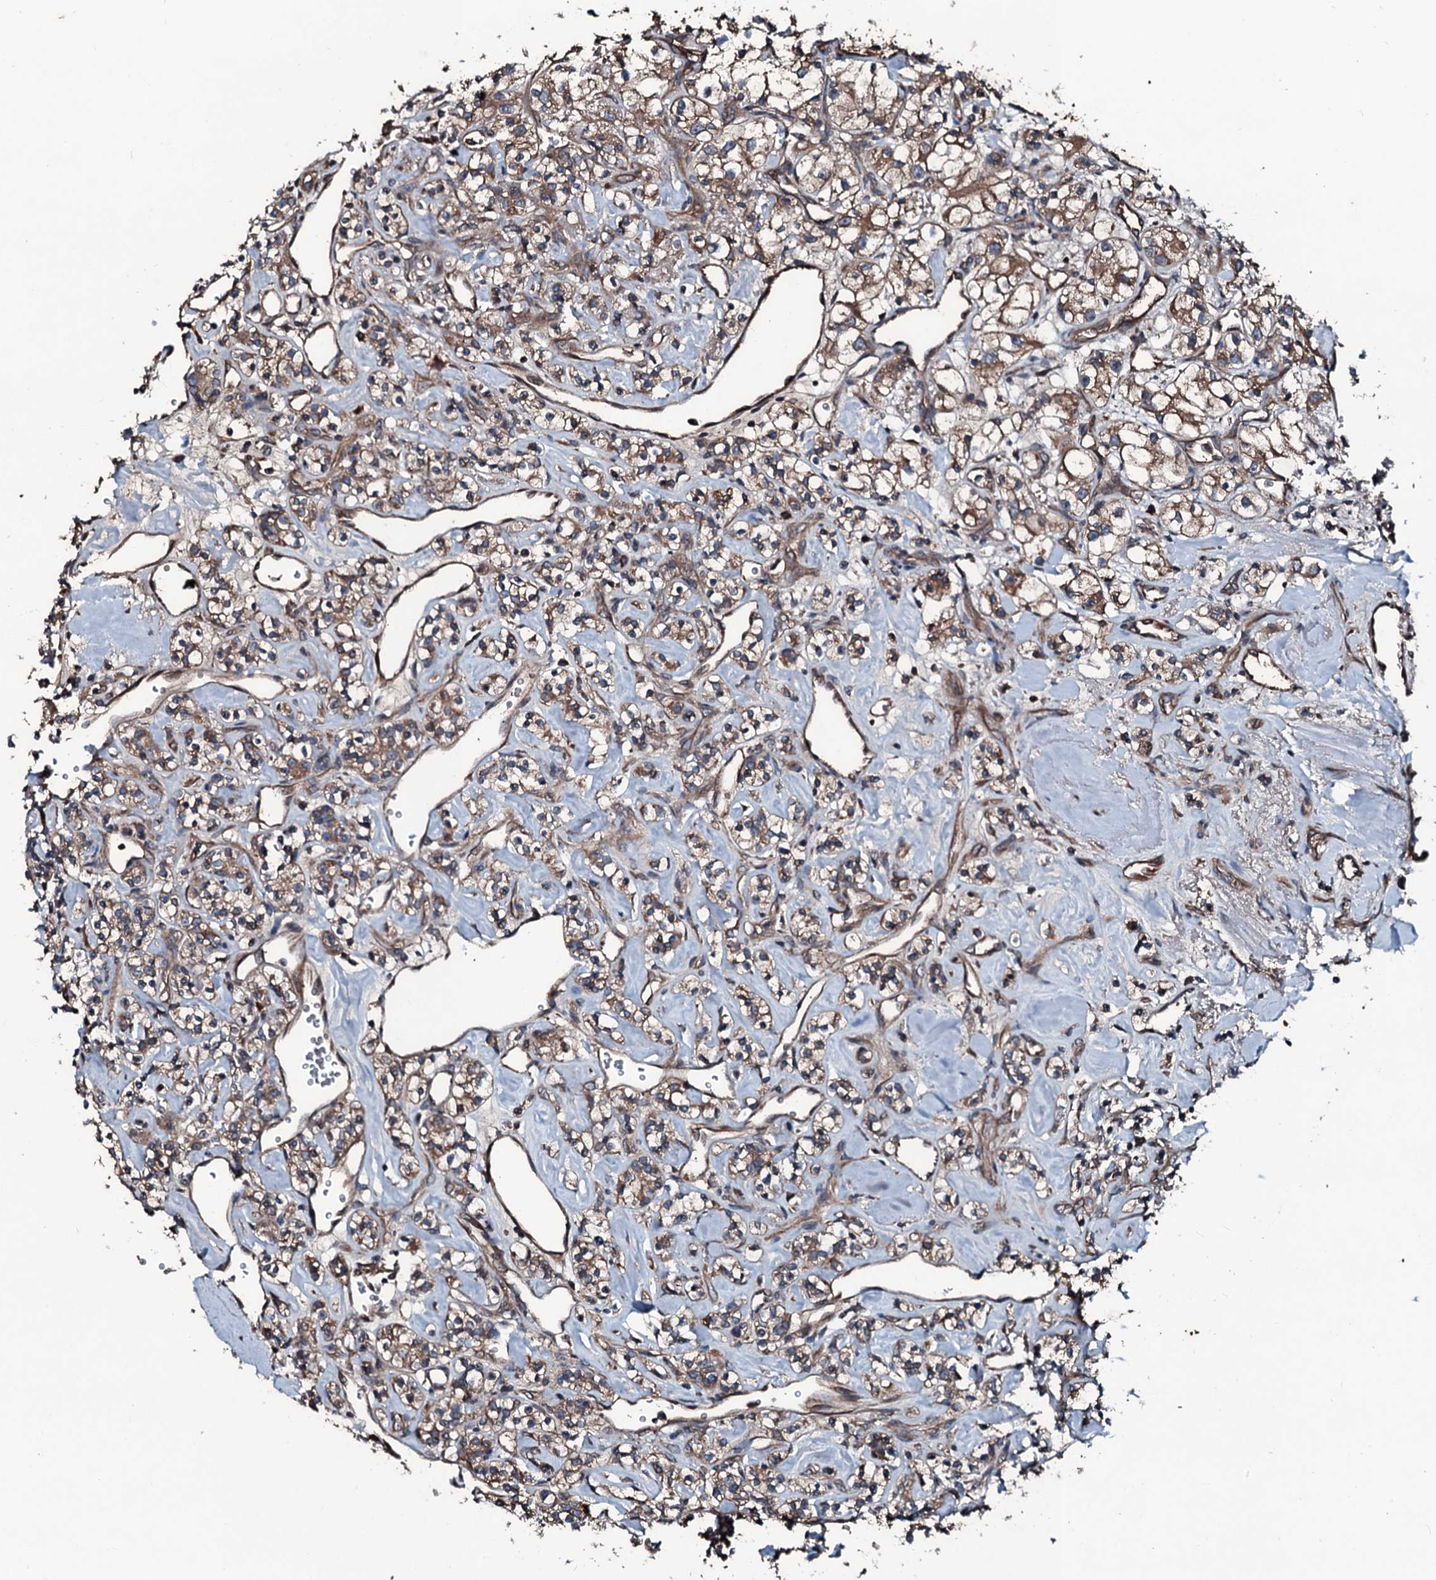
{"staining": {"intensity": "moderate", "quantity": ">75%", "location": "cytoplasmic/membranous"}, "tissue": "renal cancer", "cell_type": "Tumor cells", "image_type": "cancer", "snomed": [{"axis": "morphology", "description": "Adenocarcinoma, NOS"}, {"axis": "topography", "description": "Kidney"}], "caption": "This histopathology image exhibits adenocarcinoma (renal) stained with IHC to label a protein in brown. The cytoplasmic/membranous of tumor cells show moderate positivity for the protein. Nuclei are counter-stained blue.", "gene": "AARS1", "patient": {"sex": "male", "age": 77}}